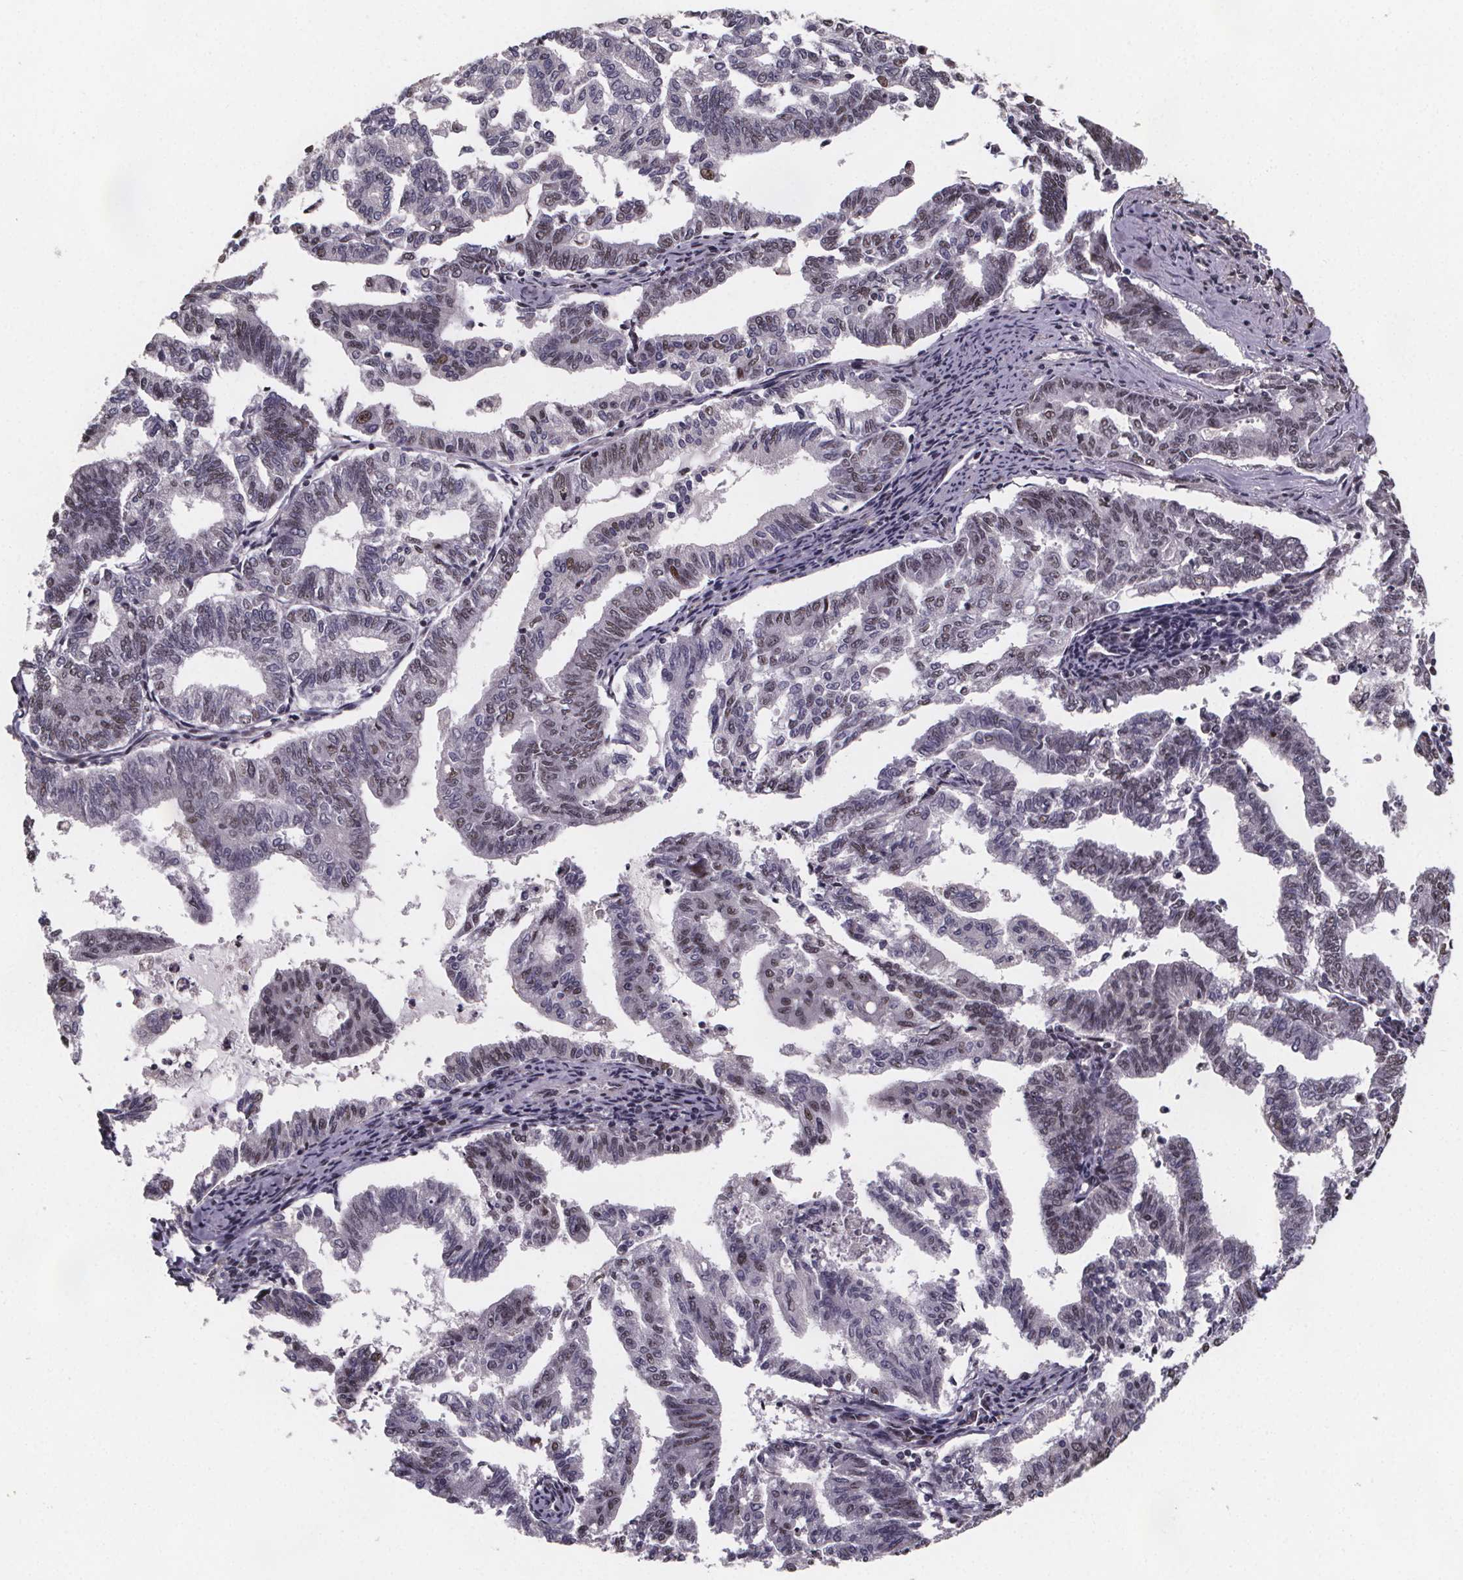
{"staining": {"intensity": "weak", "quantity": "<25%", "location": "nuclear"}, "tissue": "endometrial cancer", "cell_type": "Tumor cells", "image_type": "cancer", "snomed": [{"axis": "morphology", "description": "Adenocarcinoma, NOS"}, {"axis": "topography", "description": "Endometrium"}], "caption": "Tumor cells are negative for brown protein staining in endometrial cancer. (Stains: DAB immunohistochemistry (IHC) with hematoxylin counter stain, Microscopy: brightfield microscopy at high magnification).", "gene": "U2SURP", "patient": {"sex": "female", "age": 79}}